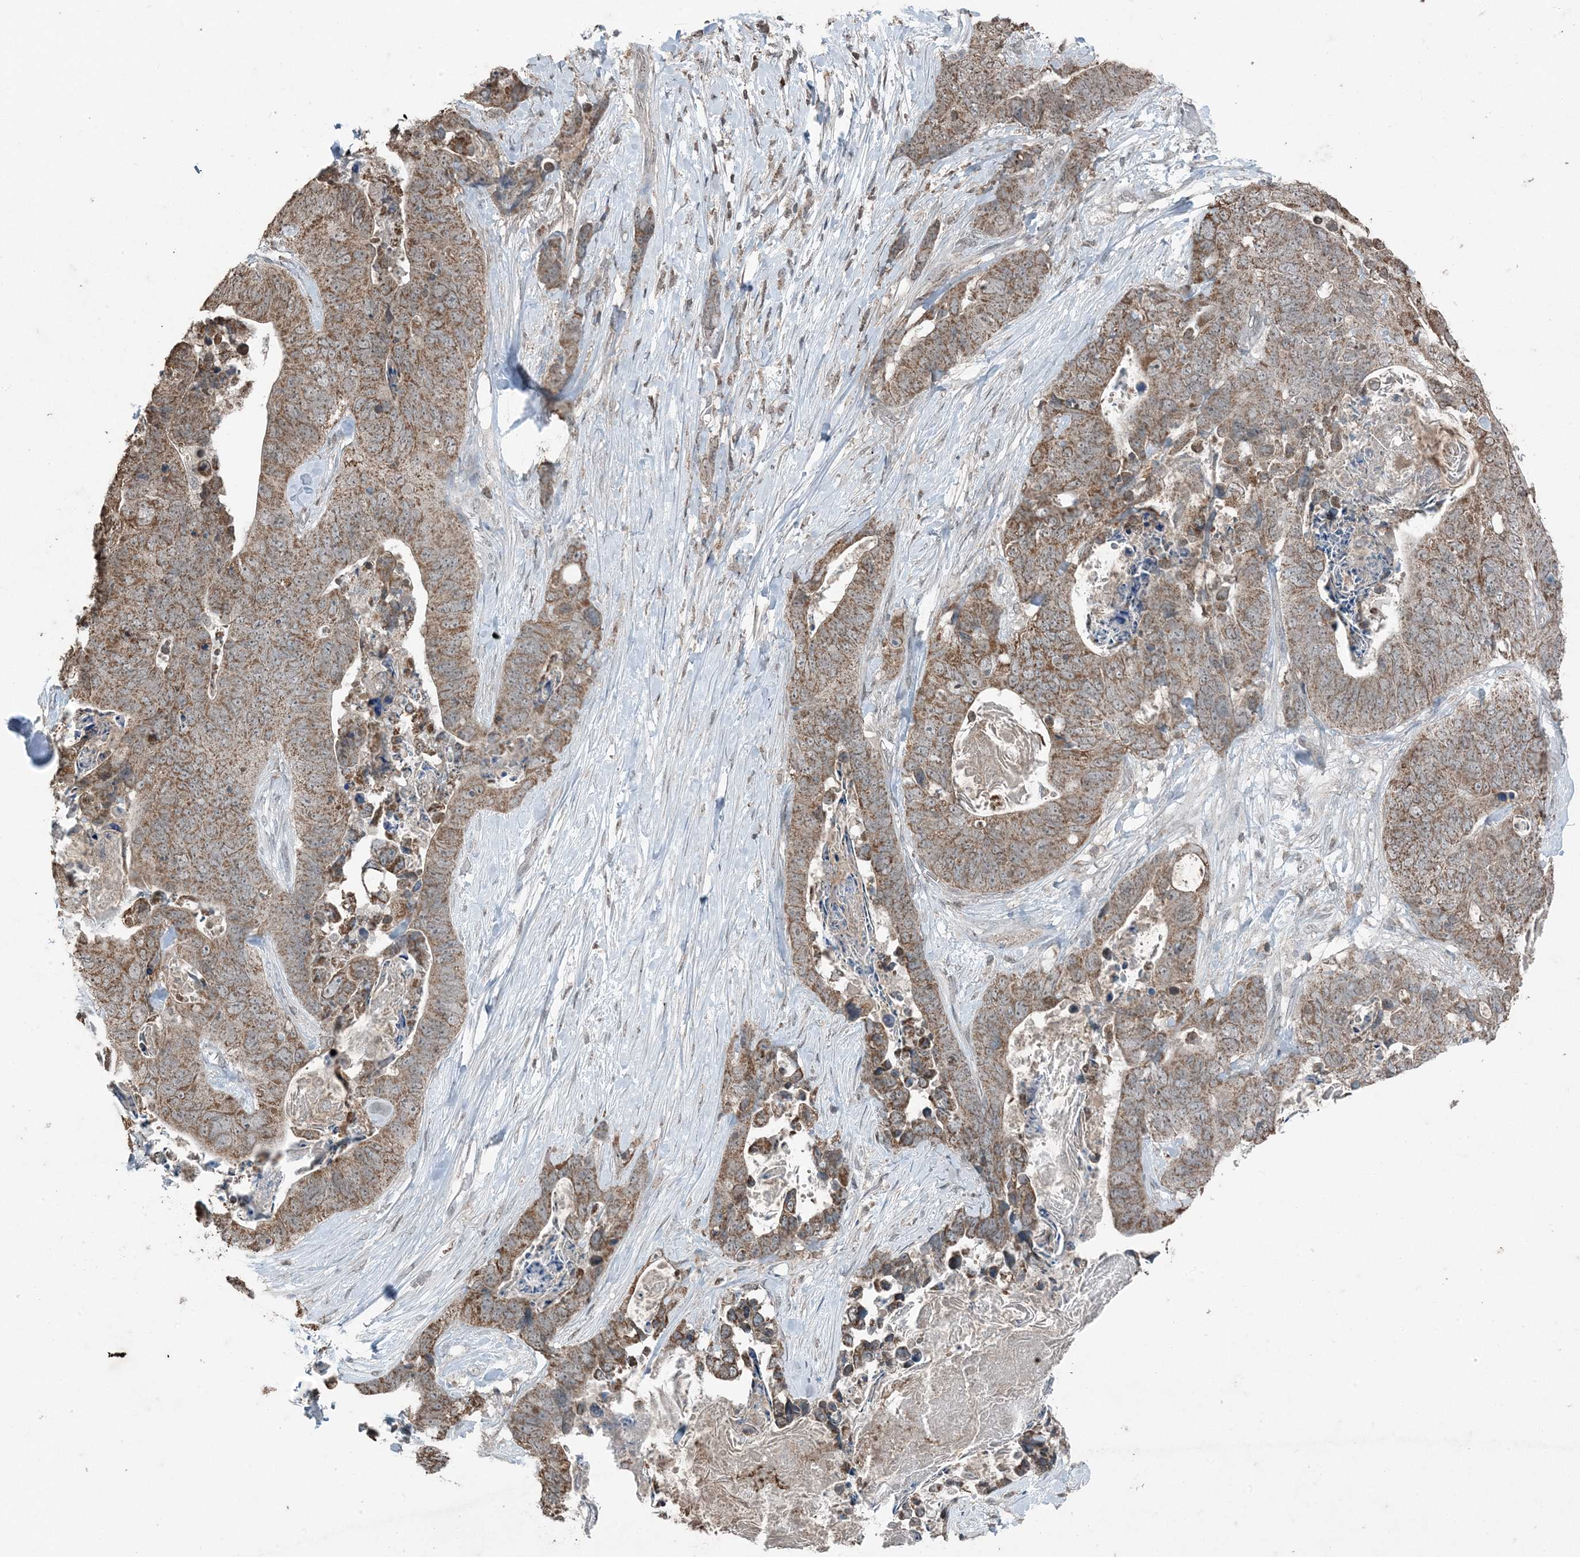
{"staining": {"intensity": "moderate", "quantity": ">75%", "location": "cytoplasmic/membranous"}, "tissue": "stomach cancer", "cell_type": "Tumor cells", "image_type": "cancer", "snomed": [{"axis": "morphology", "description": "Adenocarcinoma, NOS"}, {"axis": "topography", "description": "Stomach"}], "caption": "Stomach cancer stained for a protein reveals moderate cytoplasmic/membranous positivity in tumor cells. The protein of interest is shown in brown color, while the nuclei are stained blue.", "gene": "GNL1", "patient": {"sex": "female", "age": 89}}